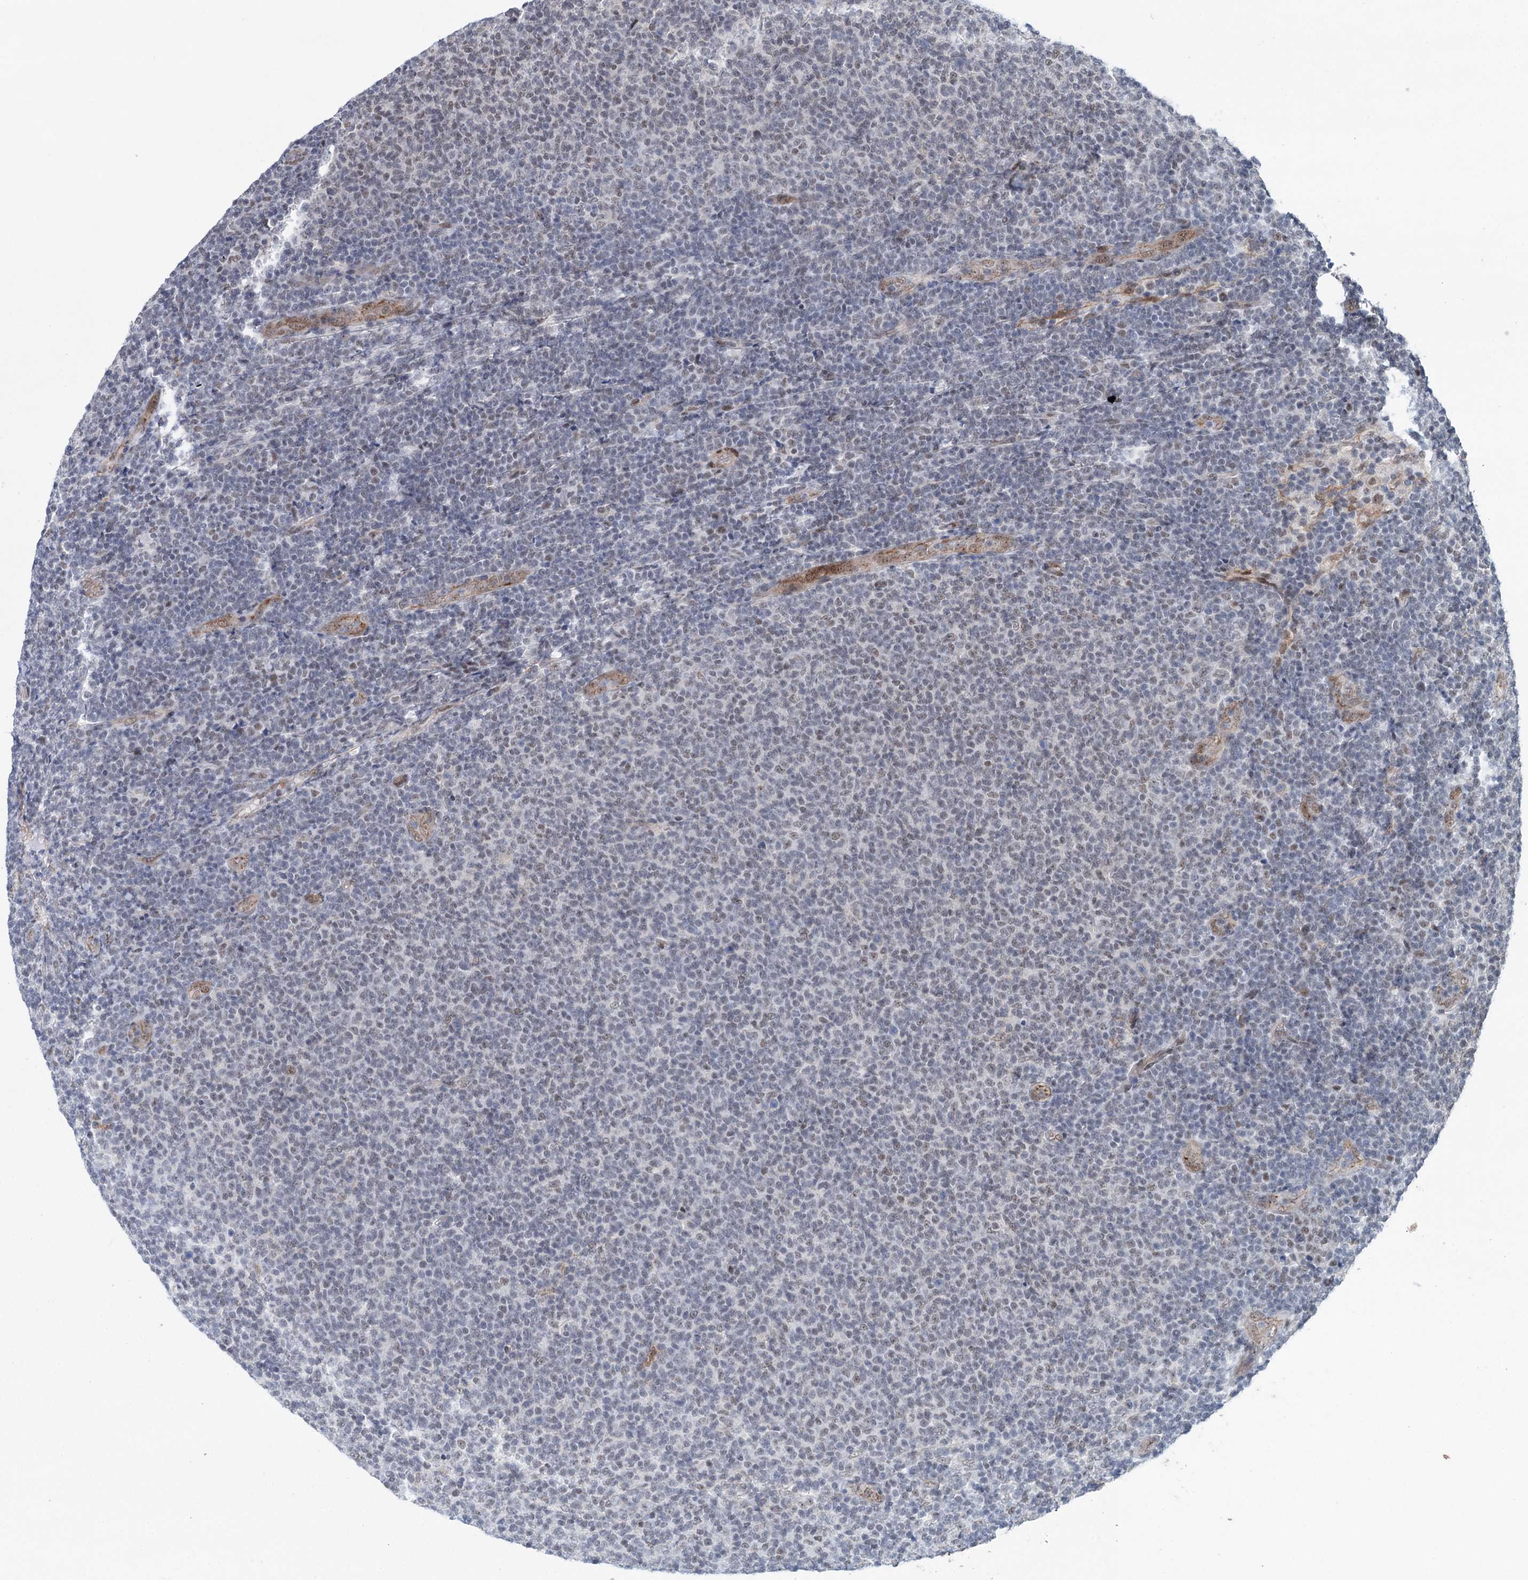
{"staining": {"intensity": "negative", "quantity": "none", "location": "none"}, "tissue": "lymphoma", "cell_type": "Tumor cells", "image_type": "cancer", "snomed": [{"axis": "morphology", "description": "Malignant lymphoma, non-Hodgkin's type, Low grade"}, {"axis": "topography", "description": "Lymph node"}], "caption": "Protein analysis of malignant lymphoma, non-Hodgkin's type (low-grade) demonstrates no significant expression in tumor cells.", "gene": "FAM53A", "patient": {"sex": "male", "age": 66}}